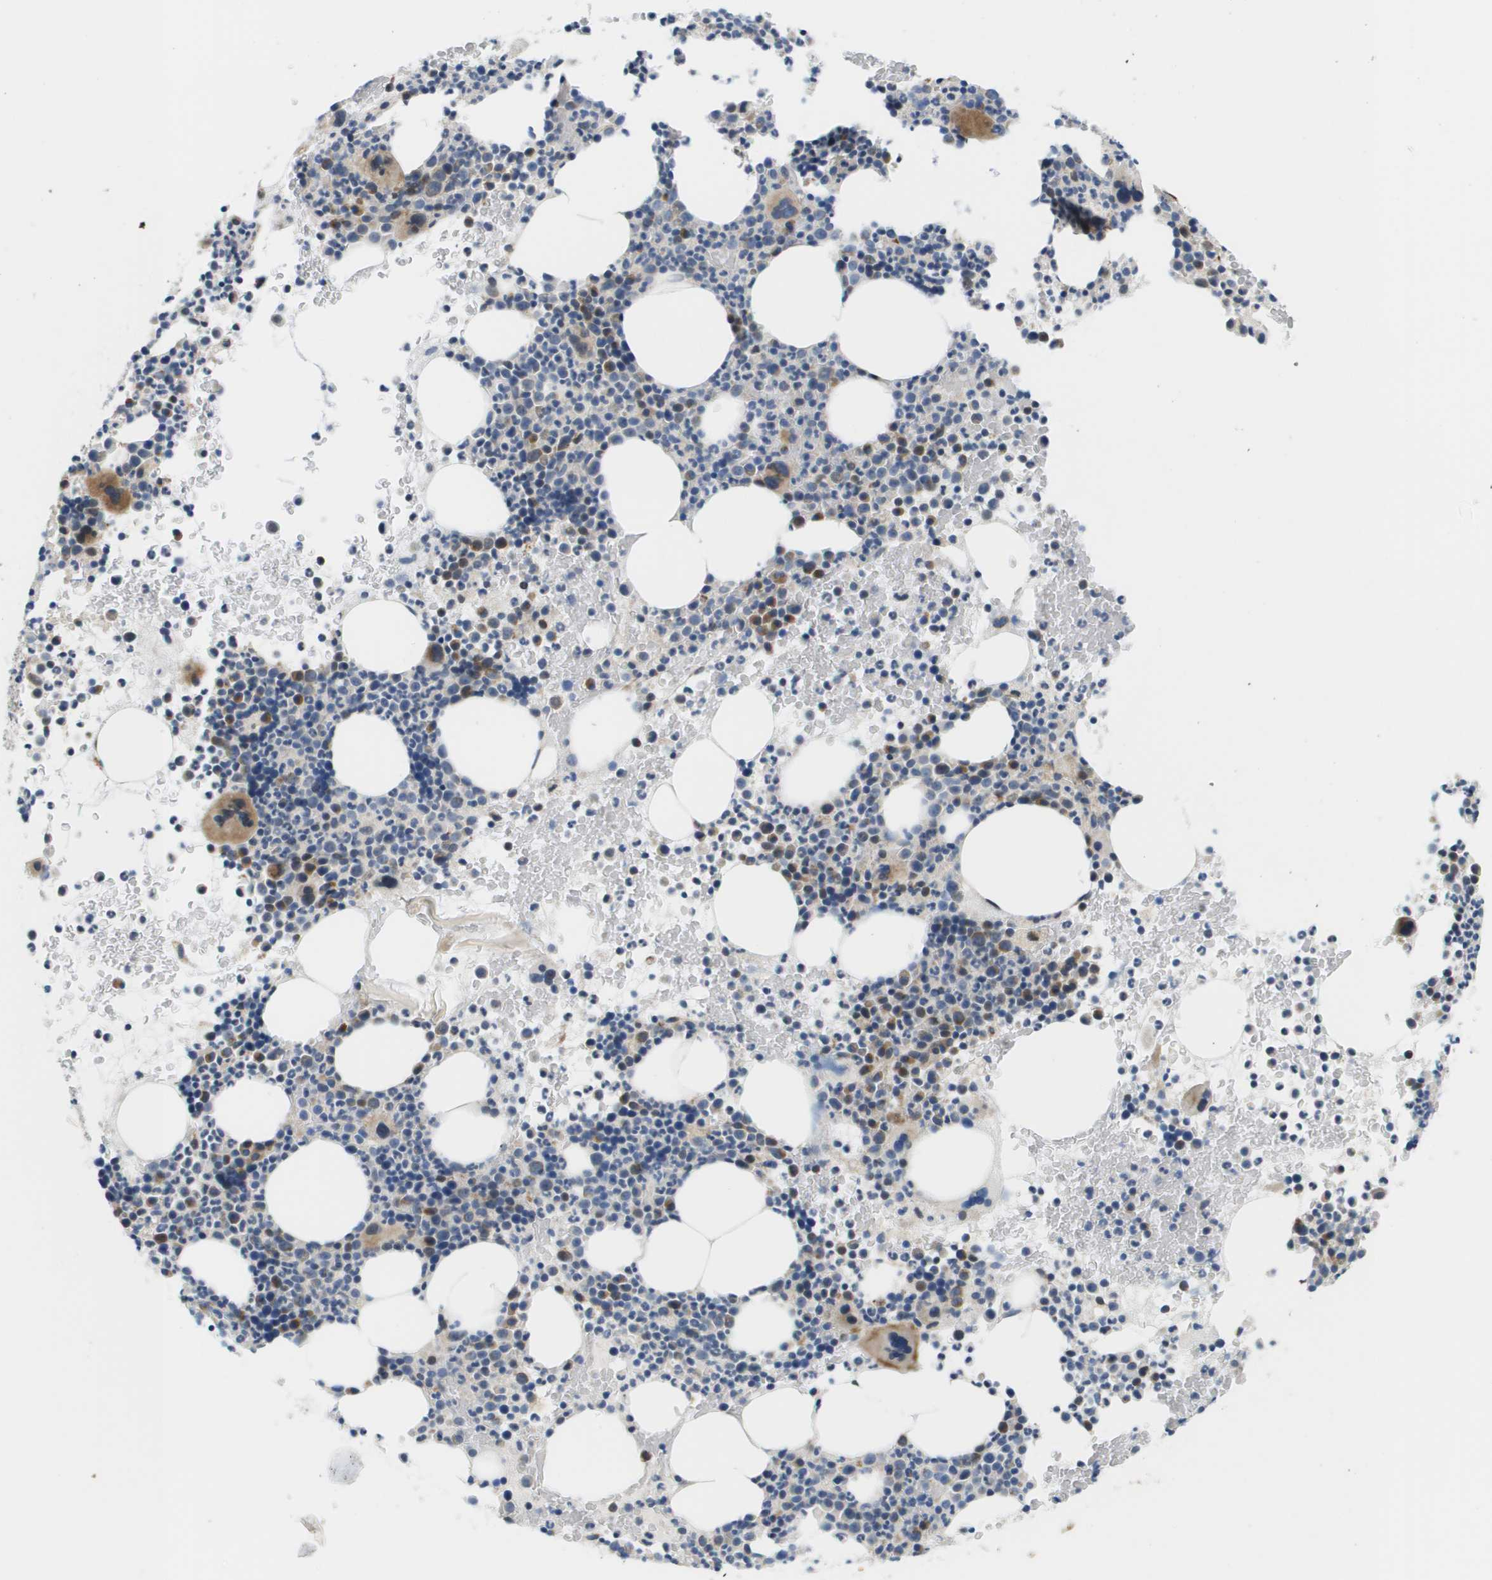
{"staining": {"intensity": "moderate", "quantity": "<25%", "location": "cytoplasmic/membranous"}, "tissue": "bone marrow", "cell_type": "Hematopoietic cells", "image_type": "normal", "snomed": [{"axis": "morphology", "description": "Normal tissue, NOS"}, {"axis": "morphology", "description": "Inflammation, NOS"}, {"axis": "topography", "description": "Bone marrow"}], "caption": "Moderate cytoplasmic/membranous expression is appreciated in approximately <25% of hematopoietic cells in unremarkable bone marrow.", "gene": "KRT23", "patient": {"sex": "male", "age": 73}}